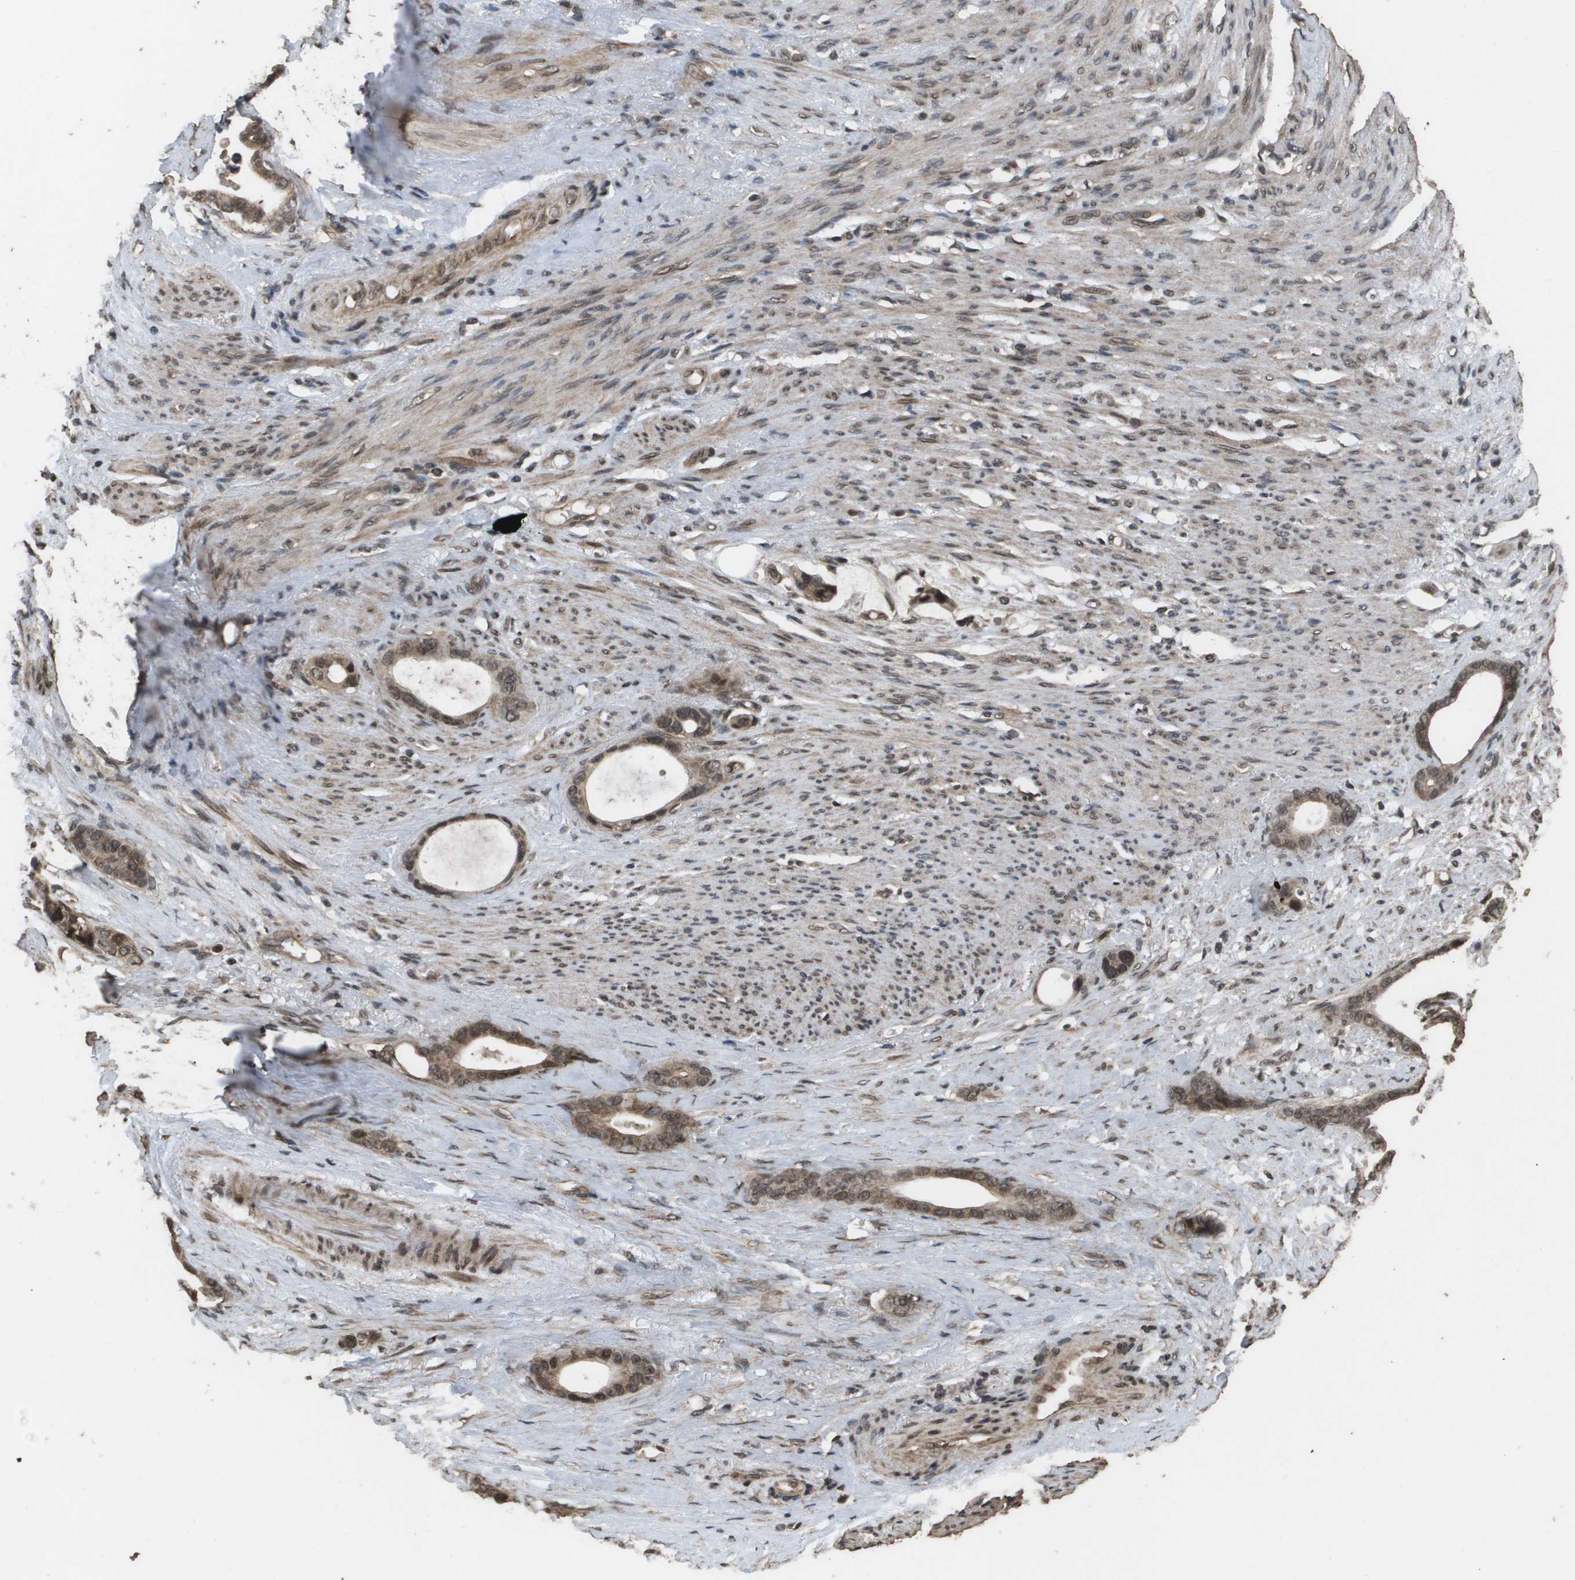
{"staining": {"intensity": "moderate", "quantity": ">75%", "location": "cytoplasmic/membranous,nuclear"}, "tissue": "stomach cancer", "cell_type": "Tumor cells", "image_type": "cancer", "snomed": [{"axis": "morphology", "description": "Adenocarcinoma, NOS"}, {"axis": "topography", "description": "Stomach"}], "caption": "Tumor cells display moderate cytoplasmic/membranous and nuclear positivity in approximately >75% of cells in adenocarcinoma (stomach). (brown staining indicates protein expression, while blue staining denotes nuclei).", "gene": "AXIN2", "patient": {"sex": "female", "age": 75}}